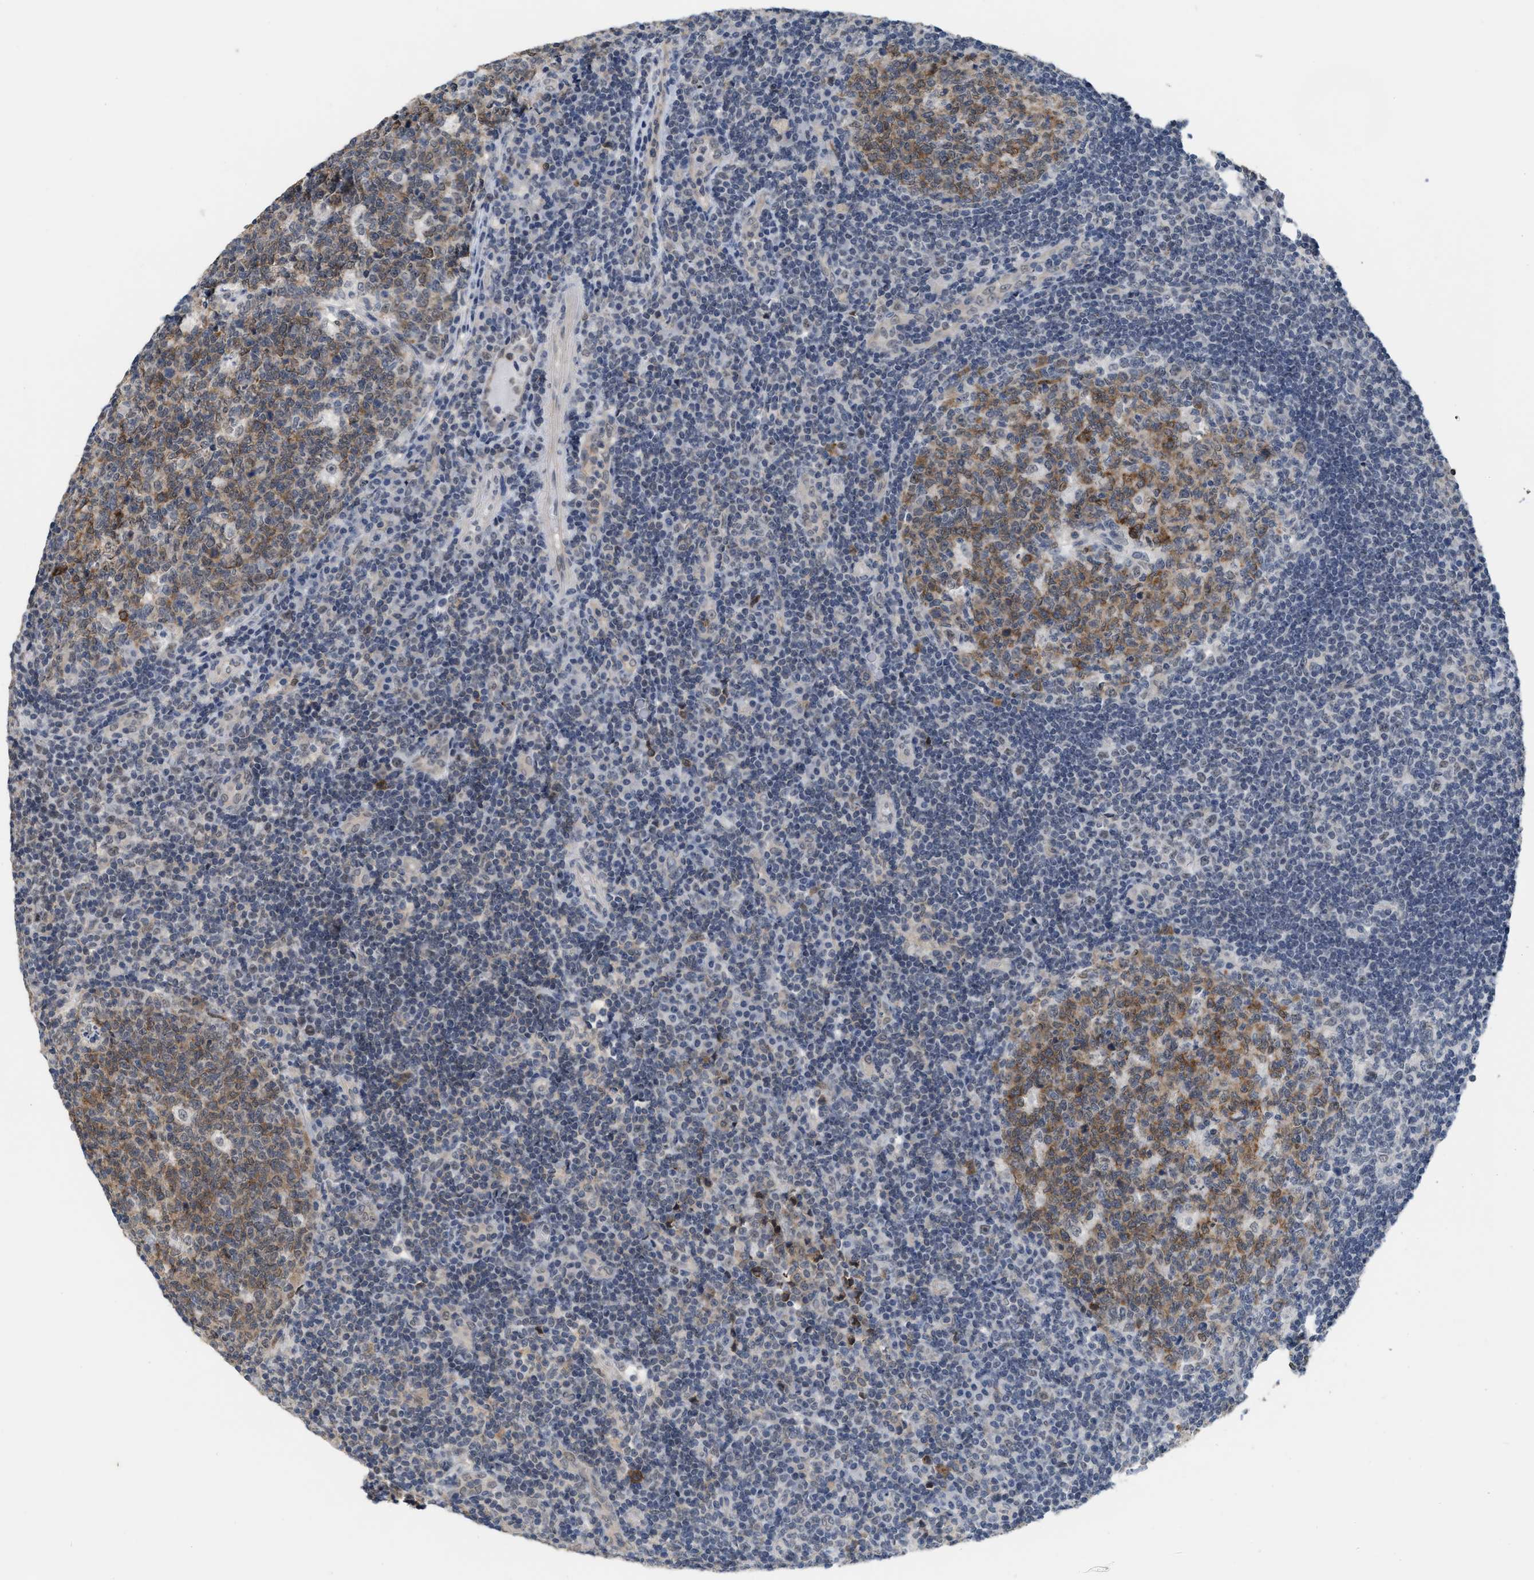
{"staining": {"intensity": "moderate", "quantity": ">75%", "location": "cytoplasmic/membranous"}, "tissue": "tonsil", "cell_type": "Germinal center cells", "image_type": "normal", "snomed": [{"axis": "morphology", "description": "Normal tissue, NOS"}, {"axis": "topography", "description": "Tonsil"}], "caption": "This image demonstrates immunohistochemistry (IHC) staining of benign human tonsil, with medium moderate cytoplasmic/membranous positivity in about >75% of germinal center cells.", "gene": "BAIAP2L1", "patient": {"sex": "female", "age": 40}}